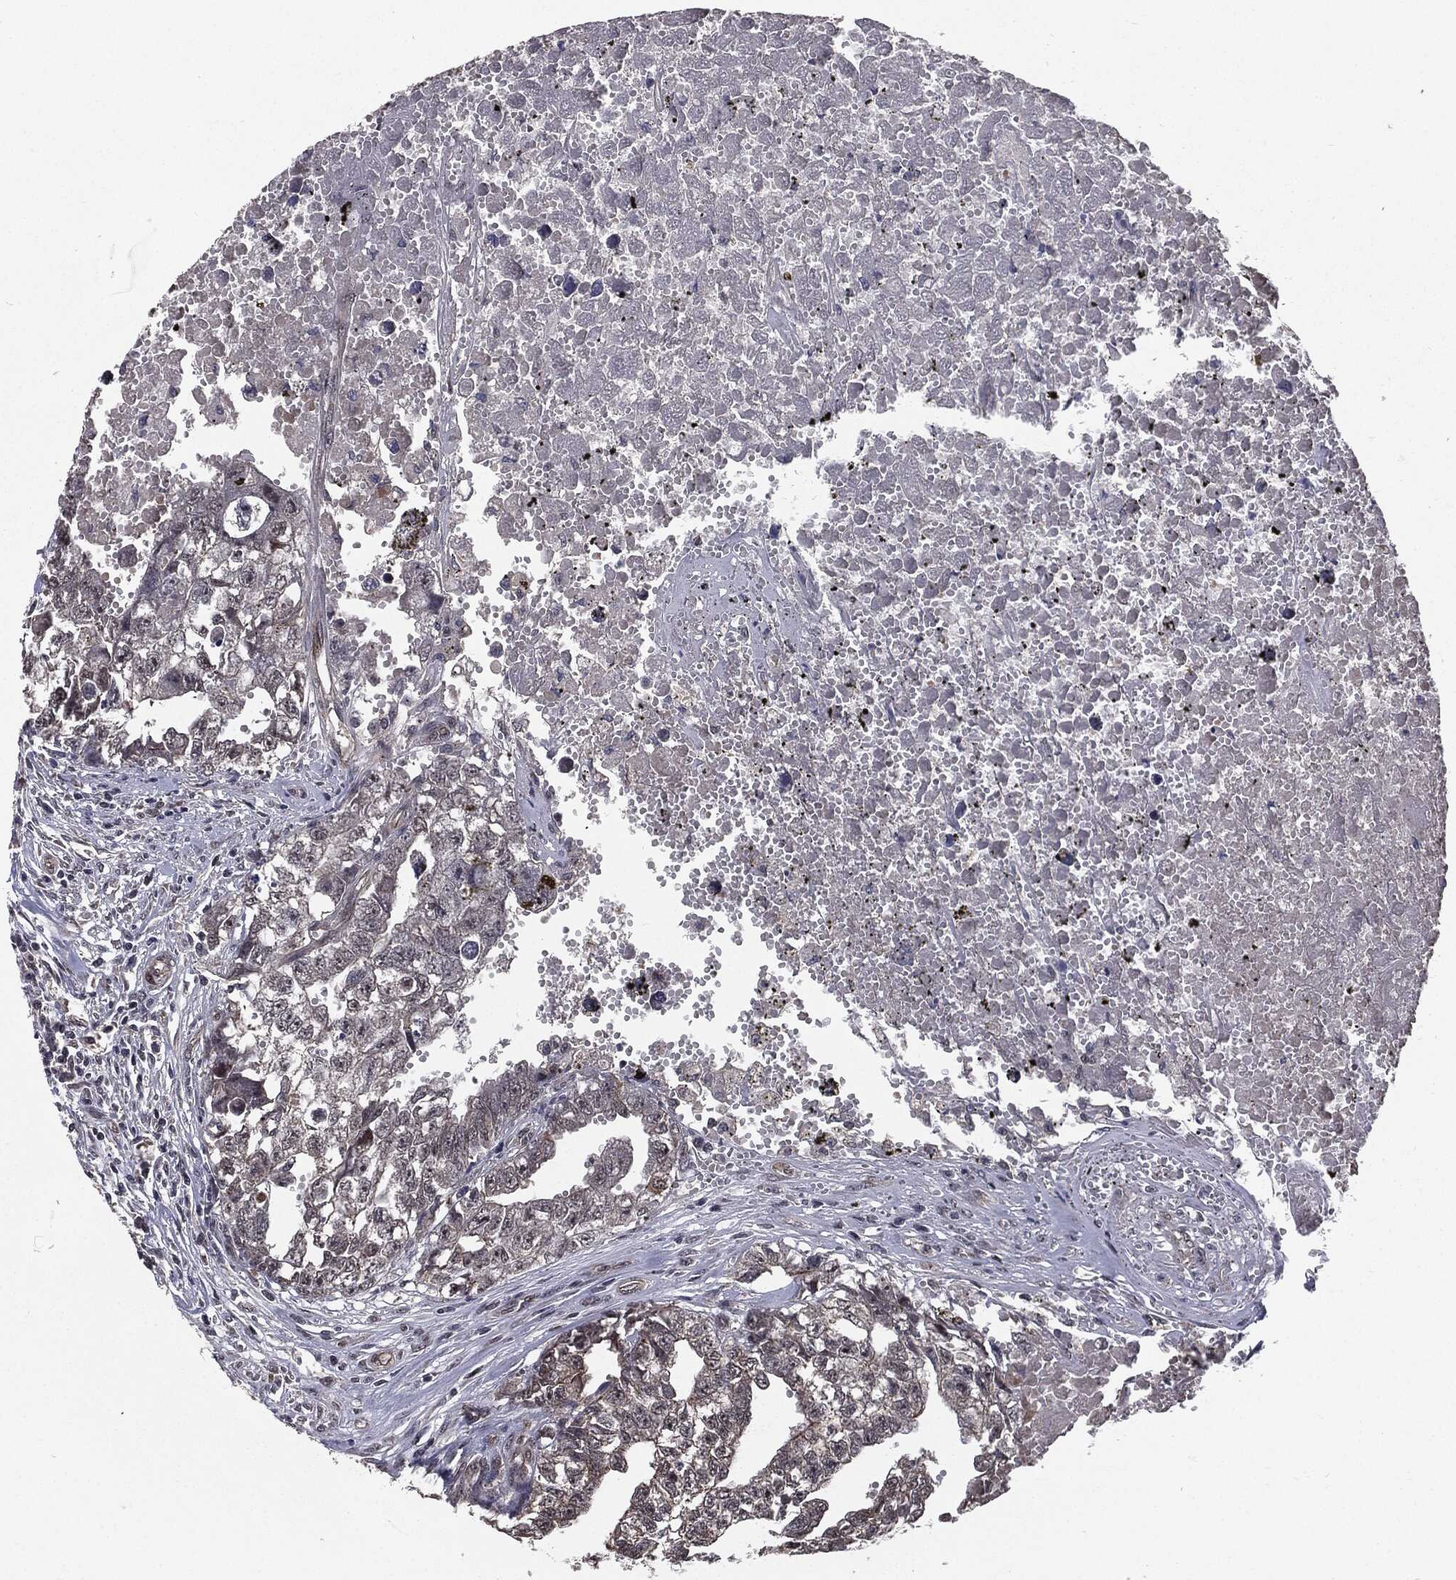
{"staining": {"intensity": "negative", "quantity": "none", "location": "none"}, "tissue": "testis cancer", "cell_type": "Tumor cells", "image_type": "cancer", "snomed": [{"axis": "morphology", "description": "Seminoma, NOS"}, {"axis": "morphology", "description": "Carcinoma, Embryonal, NOS"}, {"axis": "topography", "description": "Testis"}], "caption": "Immunohistochemistry image of testis cancer (seminoma) stained for a protein (brown), which exhibits no positivity in tumor cells.", "gene": "PTPA", "patient": {"sex": "male", "age": 22}}